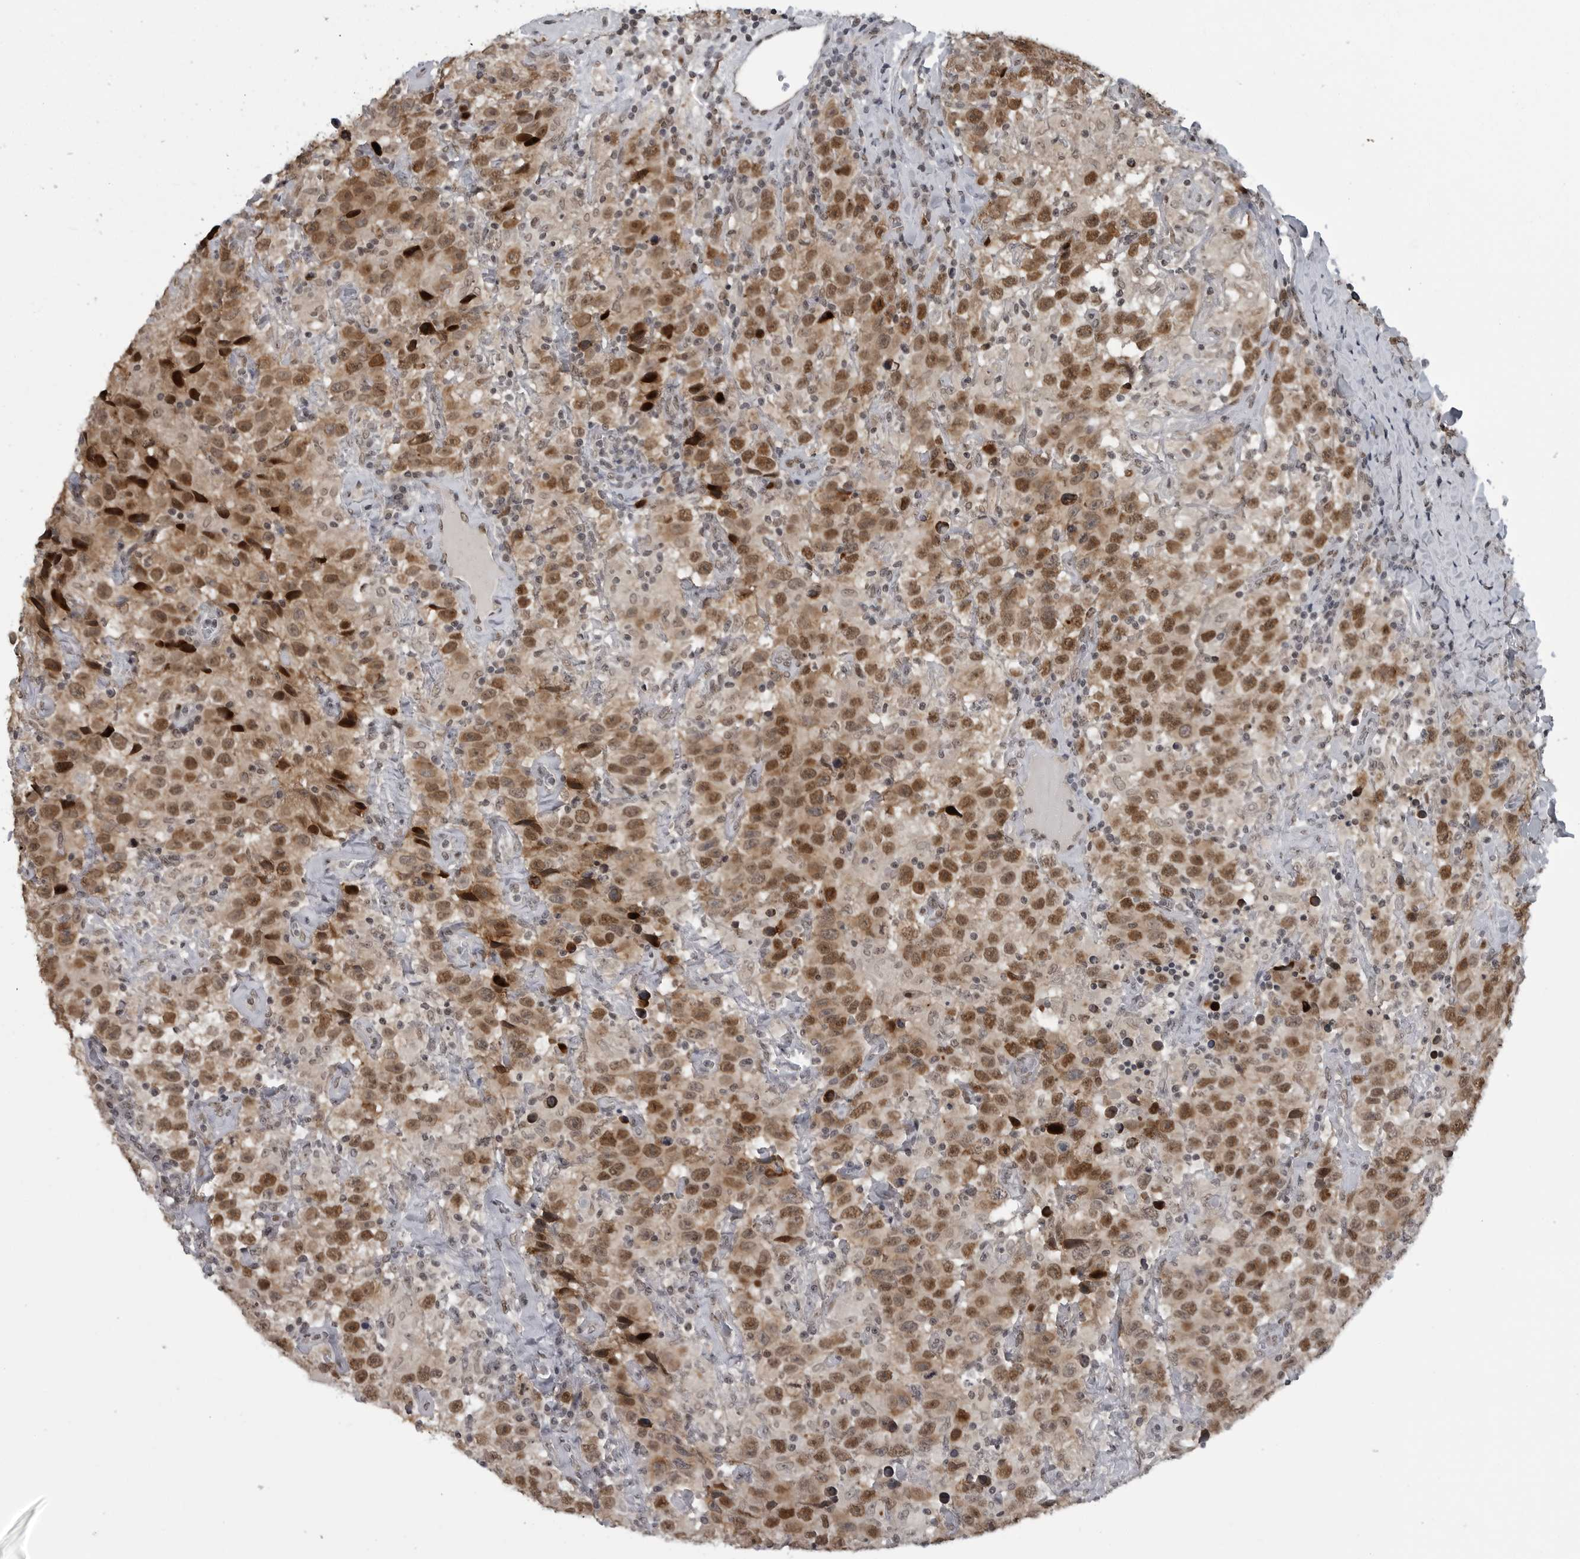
{"staining": {"intensity": "moderate", "quantity": ">75%", "location": "nuclear"}, "tissue": "testis cancer", "cell_type": "Tumor cells", "image_type": "cancer", "snomed": [{"axis": "morphology", "description": "Seminoma, NOS"}, {"axis": "topography", "description": "Testis"}], "caption": "Moderate nuclear staining is appreciated in approximately >75% of tumor cells in testis cancer.", "gene": "C8orf58", "patient": {"sex": "male", "age": 41}}